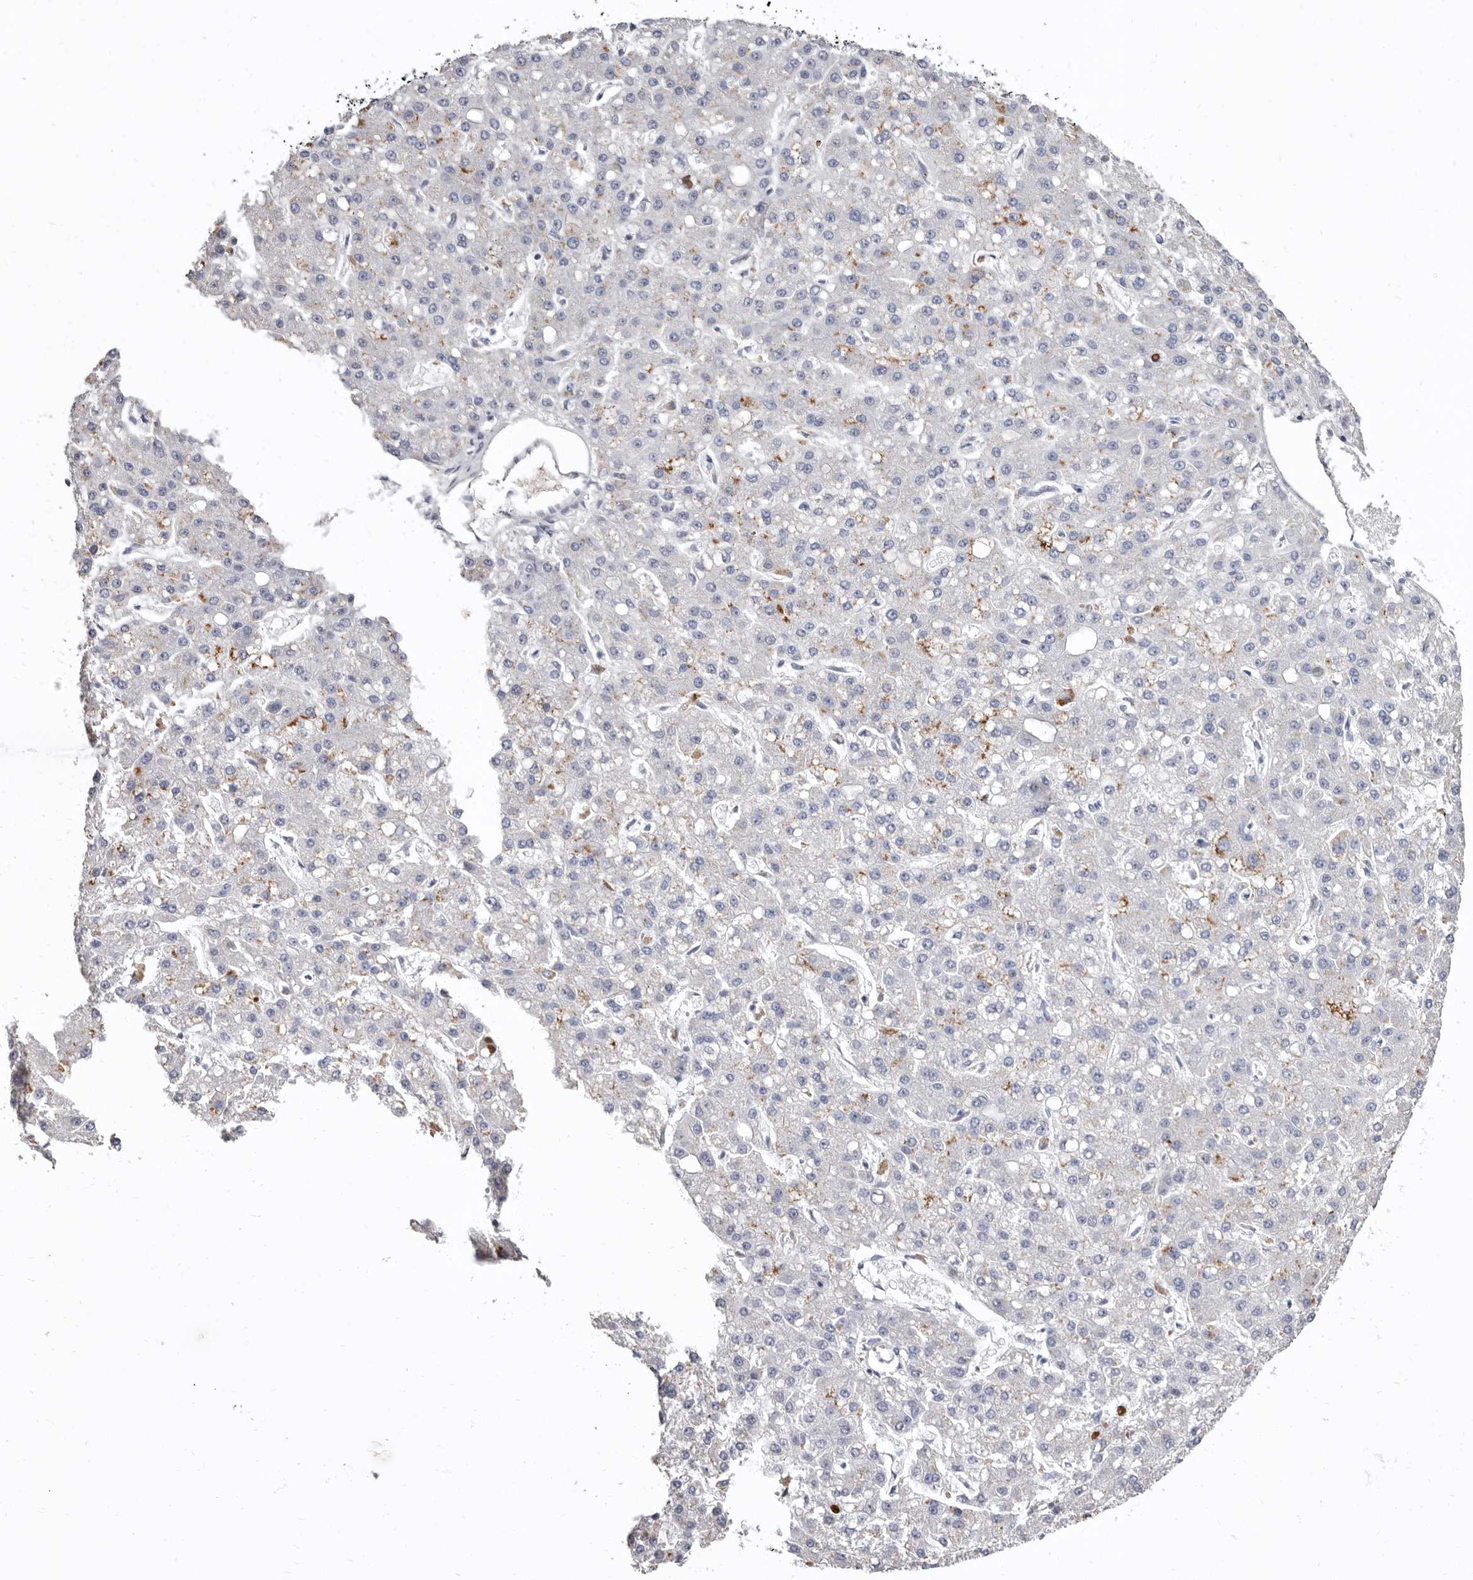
{"staining": {"intensity": "moderate", "quantity": "<25%", "location": "cytoplasmic/membranous"}, "tissue": "liver cancer", "cell_type": "Tumor cells", "image_type": "cancer", "snomed": [{"axis": "morphology", "description": "Carcinoma, Hepatocellular, NOS"}, {"axis": "topography", "description": "Liver"}], "caption": "High-power microscopy captured an IHC image of hepatocellular carcinoma (liver), revealing moderate cytoplasmic/membranous staining in about <25% of tumor cells.", "gene": "AIDA", "patient": {"sex": "male", "age": 67}}